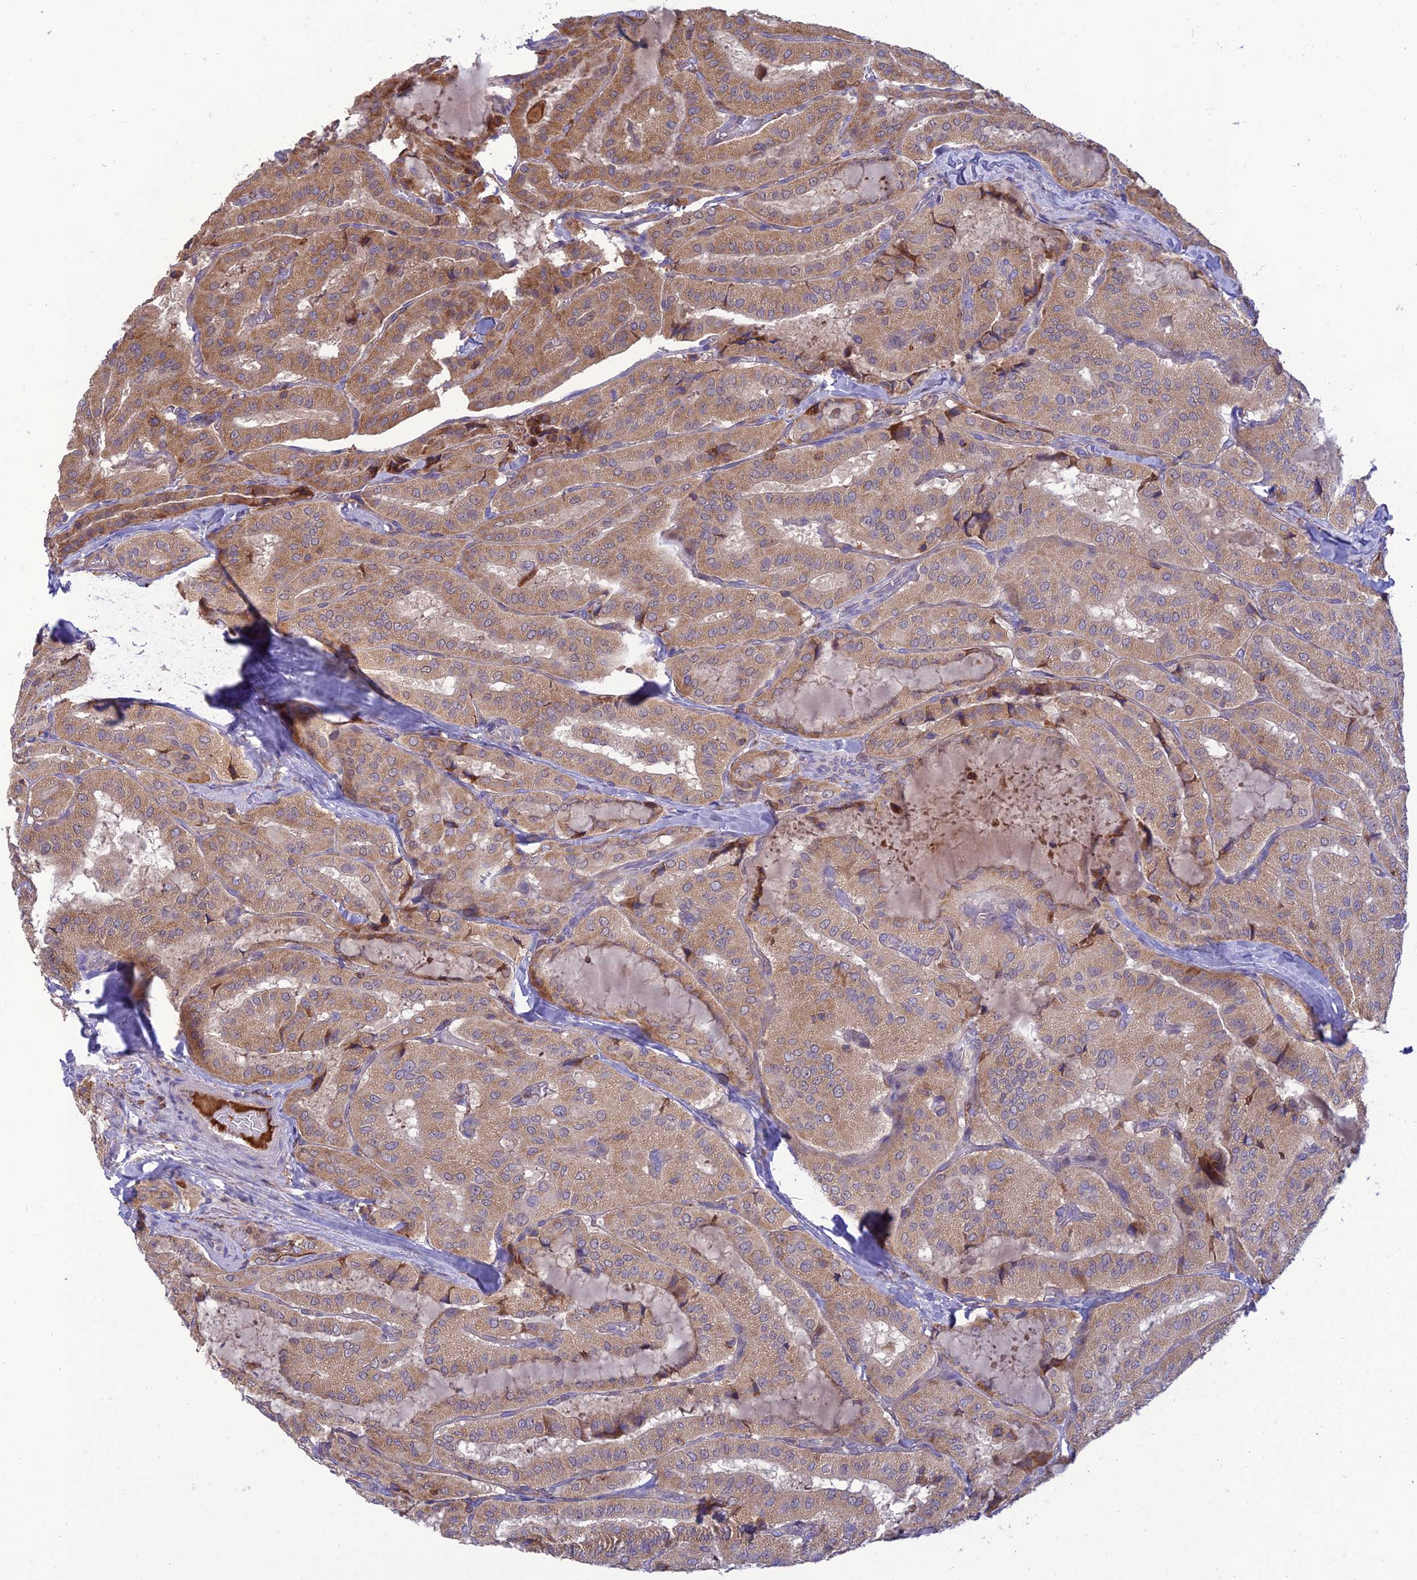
{"staining": {"intensity": "moderate", "quantity": ">75%", "location": "cytoplasmic/membranous"}, "tissue": "thyroid cancer", "cell_type": "Tumor cells", "image_type": "cancer", "snomed": [{"axis": "morphology", "description": "Normal tissue, NOS"}, {"axis": "morphology", "description": "Papillary adenocarcinoma, NOS"}, {"axis": "topography", "description": "Thyroid gland"}], "caption": "Immunohistochemical staining of human thyroid papillary adenocarcinoma displays moderate cytoplasmic/membranous protein staining in approximately >75% of tumor cells.", "gene": "IRAK3", "patient": {"sex": "female", "age": 59}}